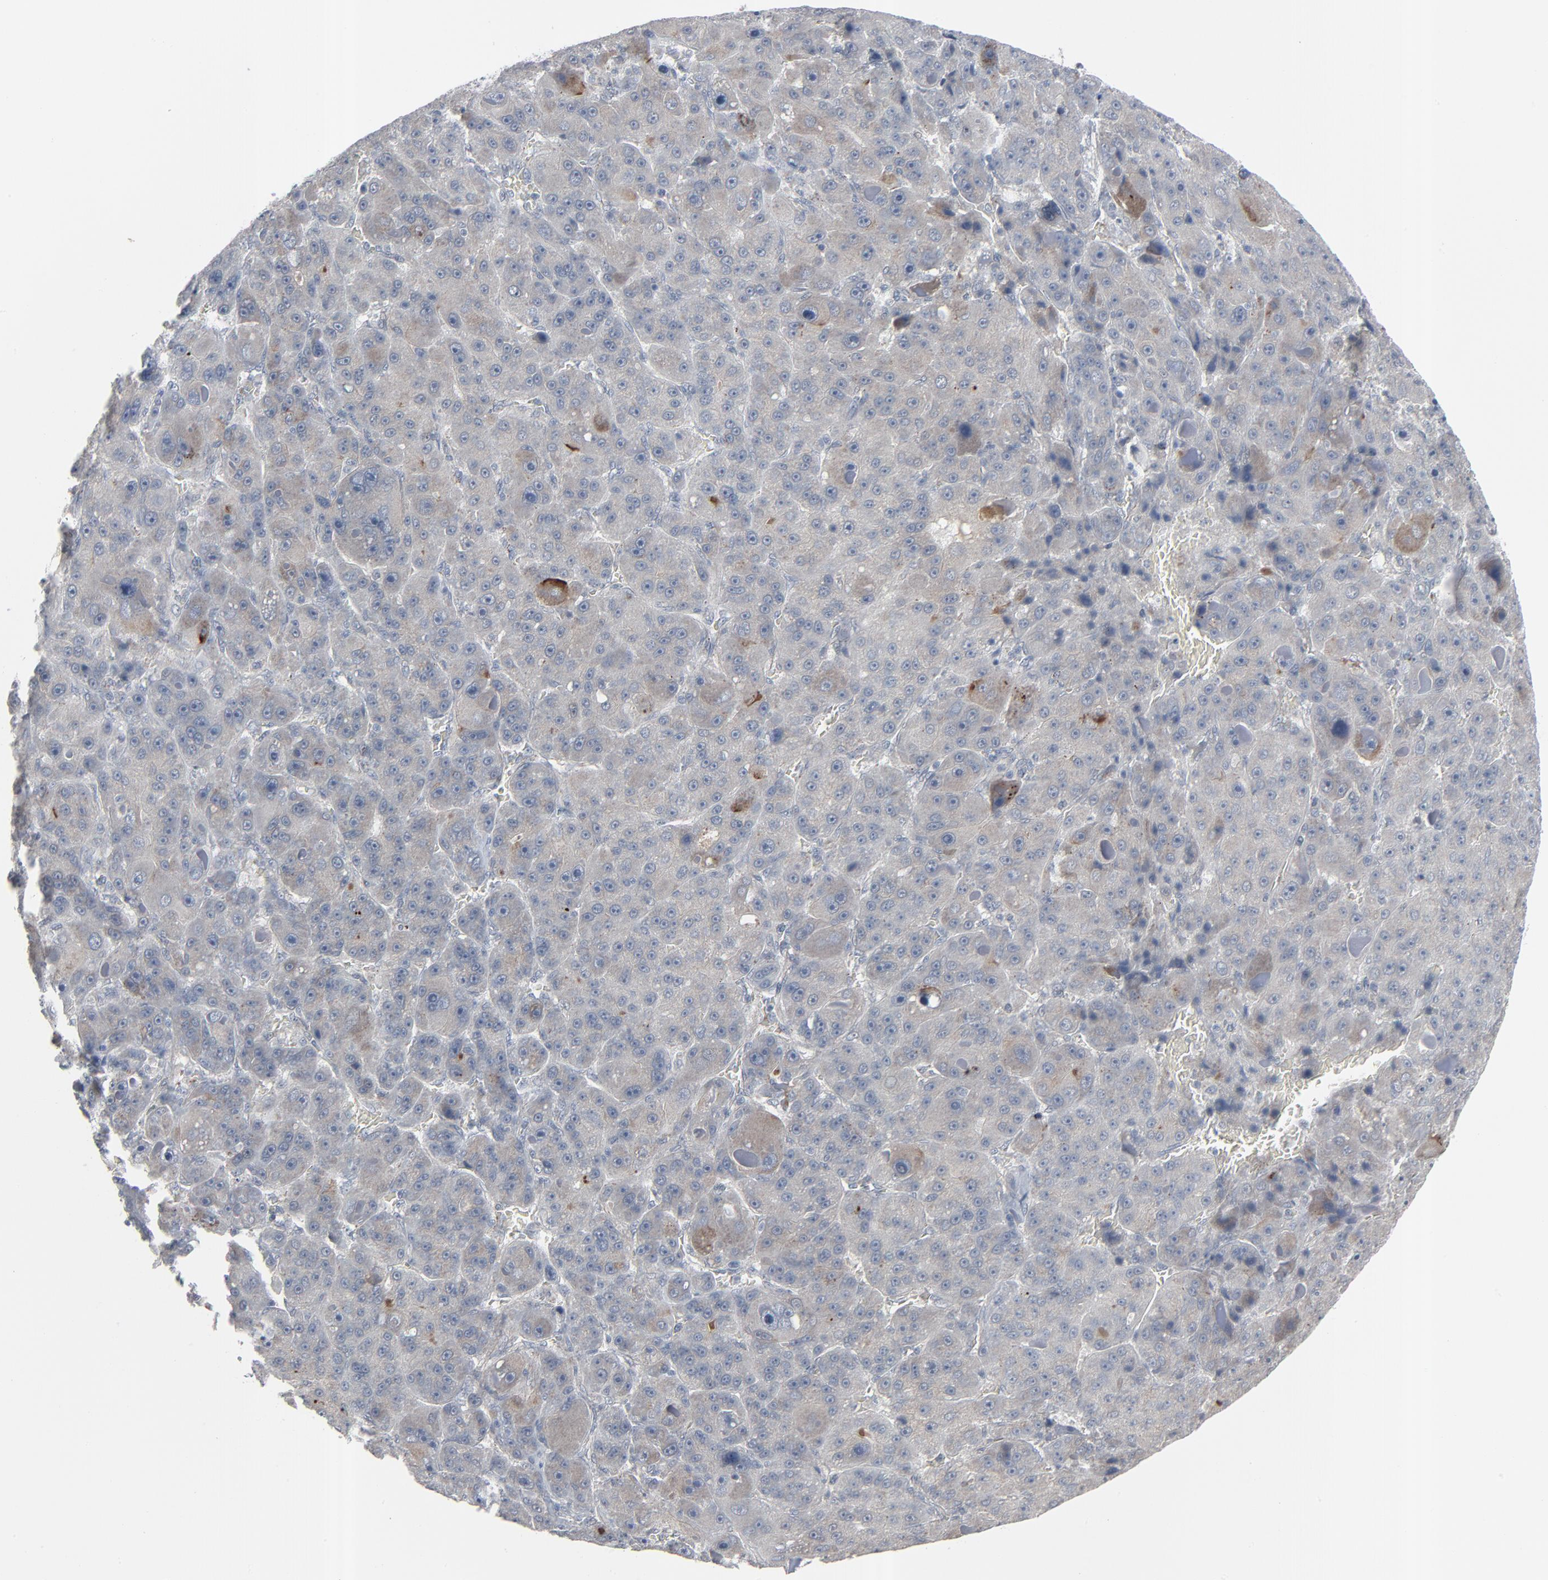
{"staining": {"intensity": "weak", "quantity": ">75%", "location": "cytoplasmic/membranous"}, "tissue": "liver cancer", "cell_type": "Tumor cells", "image_type": "cancer", "snomed": [{"axis": "morphology", "description": "Carcinoma, Hepatocellular, NOS"}, {"axis": "topography", "description": "Liver"}], "caption": "Hepatocellular carcinoma (liver) stained with a brown dye demonstrates weak cytoplasmic/membranous positive positivity in approximately >75% of tumor cells.", "gene": "NEUROD1", "patient": {"sex": "male", "age": 76}}